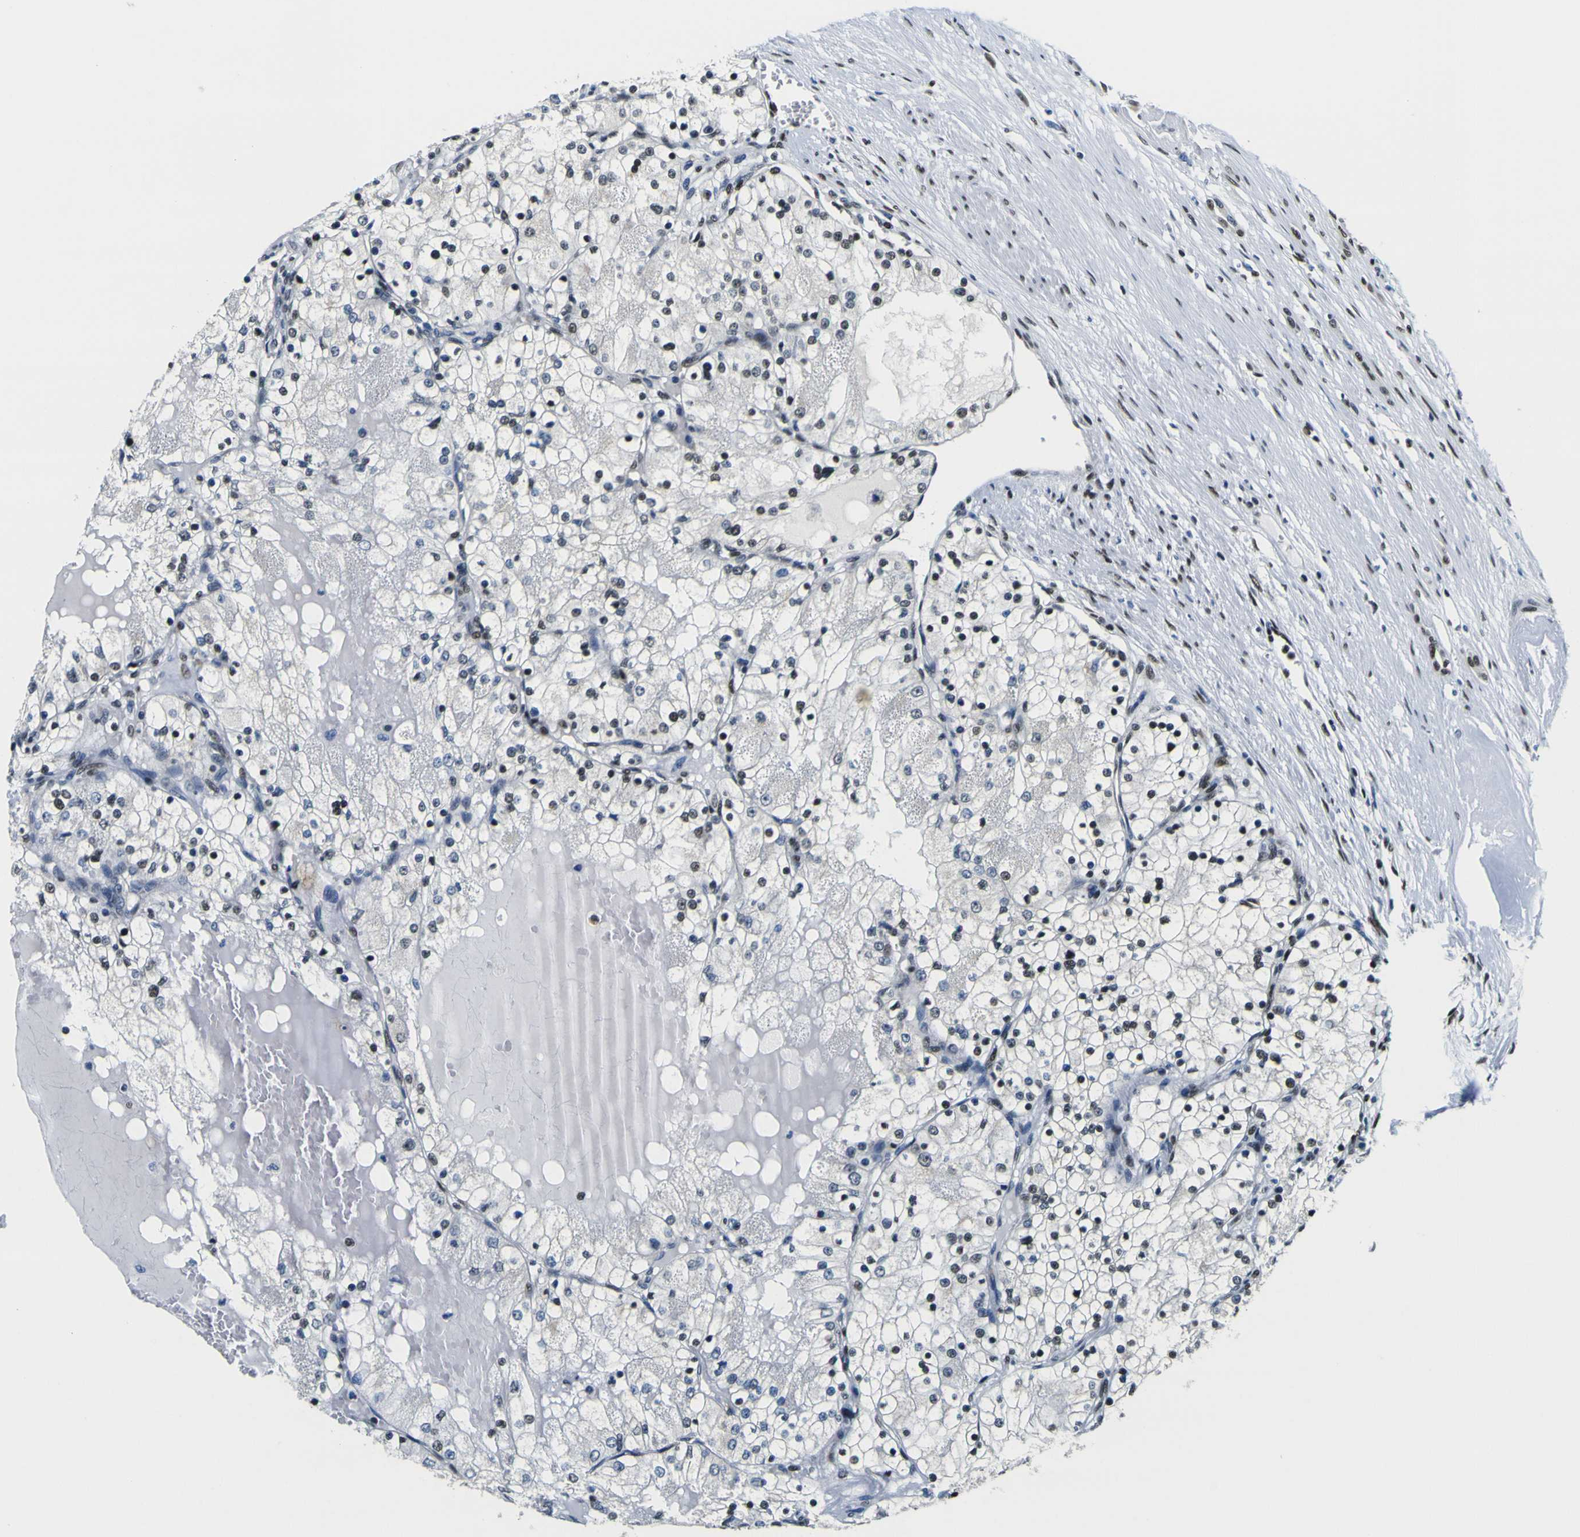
{"staining": {"intensity": "strong", "quantity": "25%-75%", "location": "nuclear"}, "tissue": "renal cancer", "cell_type": "Tumor cells", "image_type": "cancer", "snomed": [{"axis": "morphology", "description": "Adenocarcinoma, NOS"}, {"axis": "topography", "description": "Kidney"}], "caption": "Renal cancer stained with a protein marker reveals strong staining in tumor cells.", "gene": "SP1", "patient": {"sex": "male", "age": 68}}